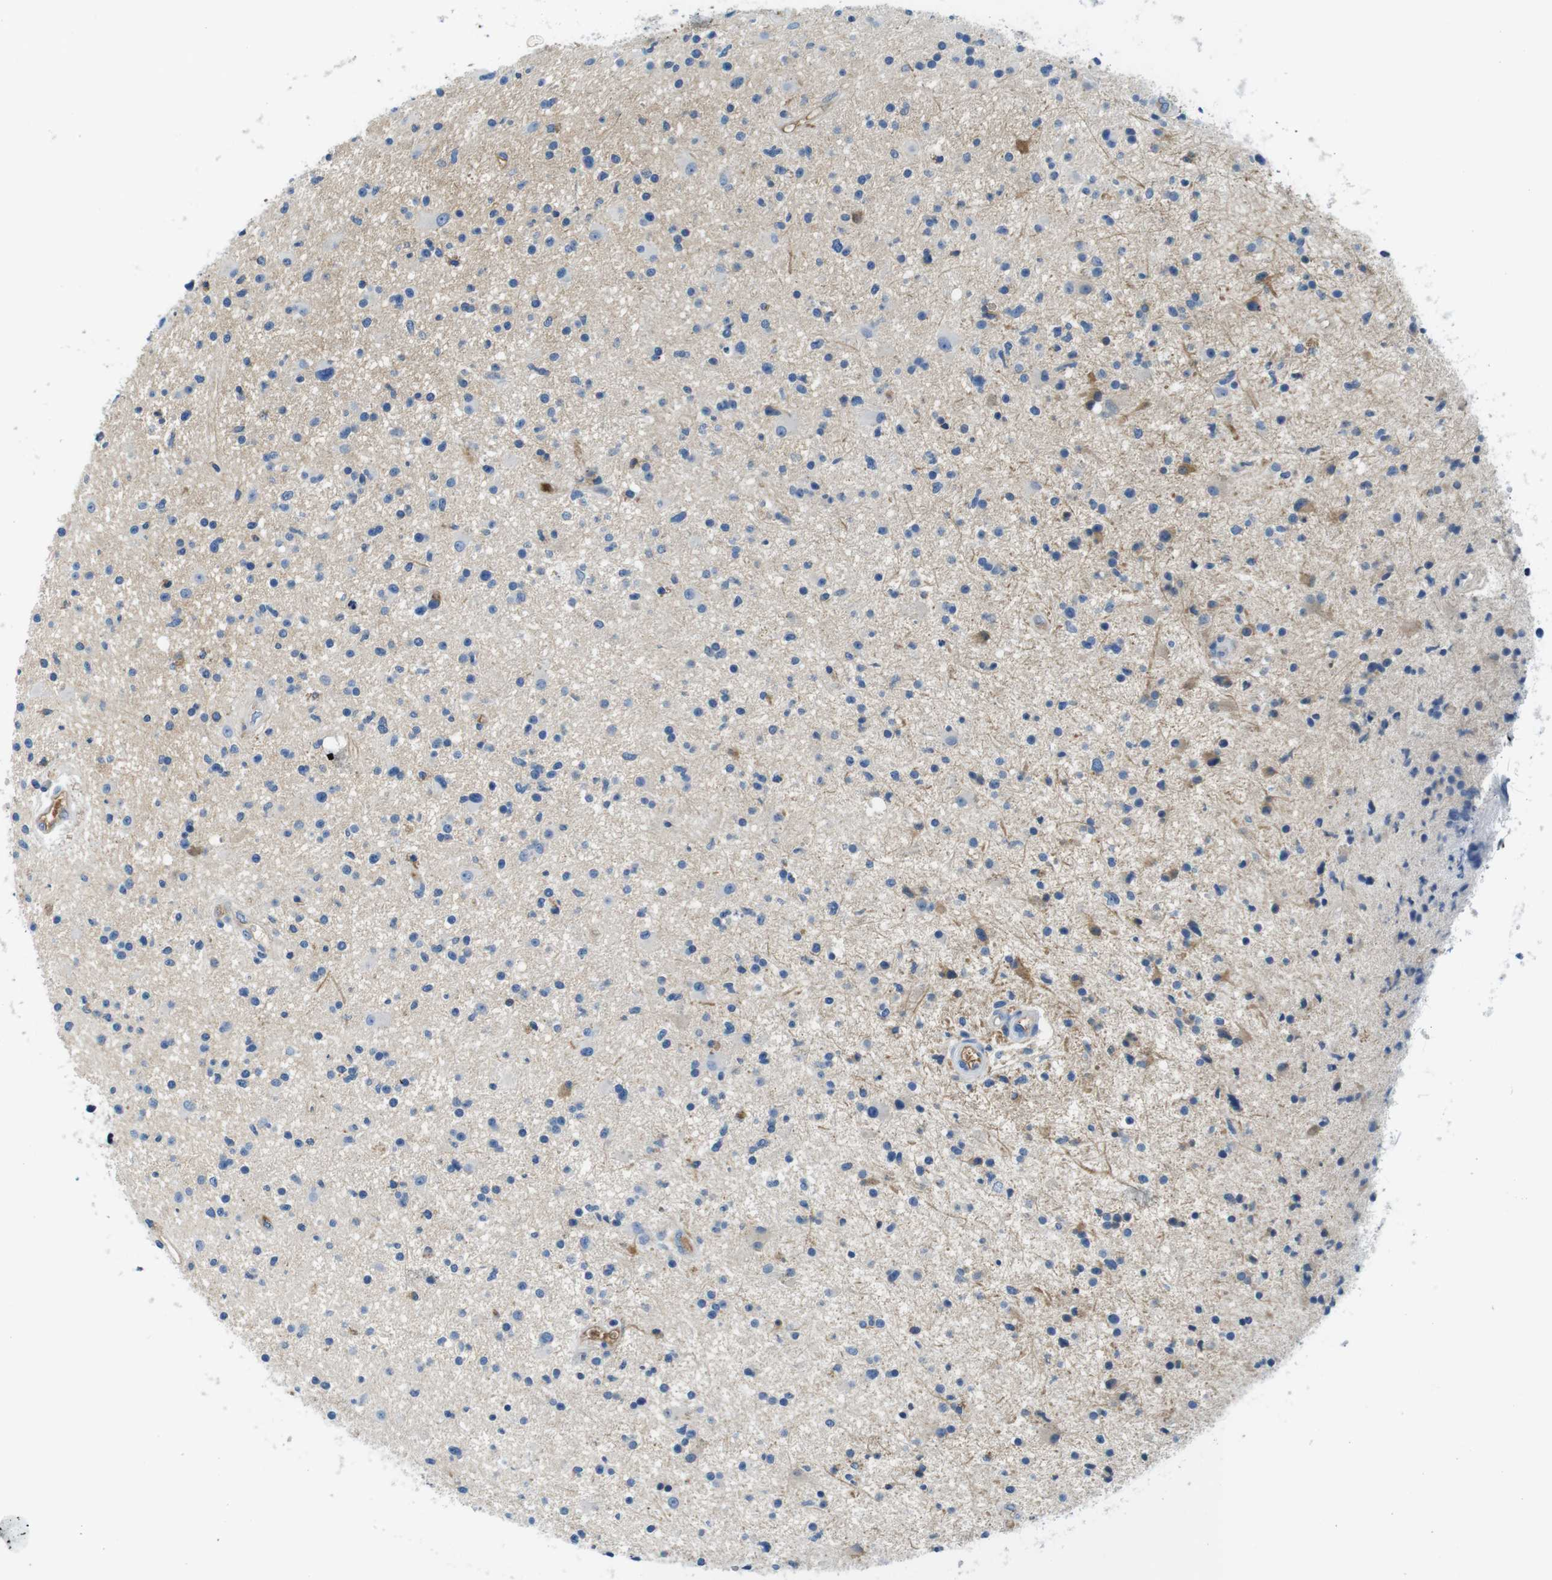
{"staining": {"intensity": "negative", "quantity": "none", "location": "none"}, "tissue": "glioma", "cell_type": "Tumor cells", "image_type": "cancer", "snomed": [{"axis": "morphology", "description": "Glioma, malignant, High grade"}, {"axis": "topography", "description": "Brain"}], "caption": "High magnification brightfield microscopy of glioma stained with DAB (brown) and counterstained with hematoxylin (blue): tumor cells show no significant positivity.", "gene": "IGHD", "patient": {"sex": "male", "age": 33}}